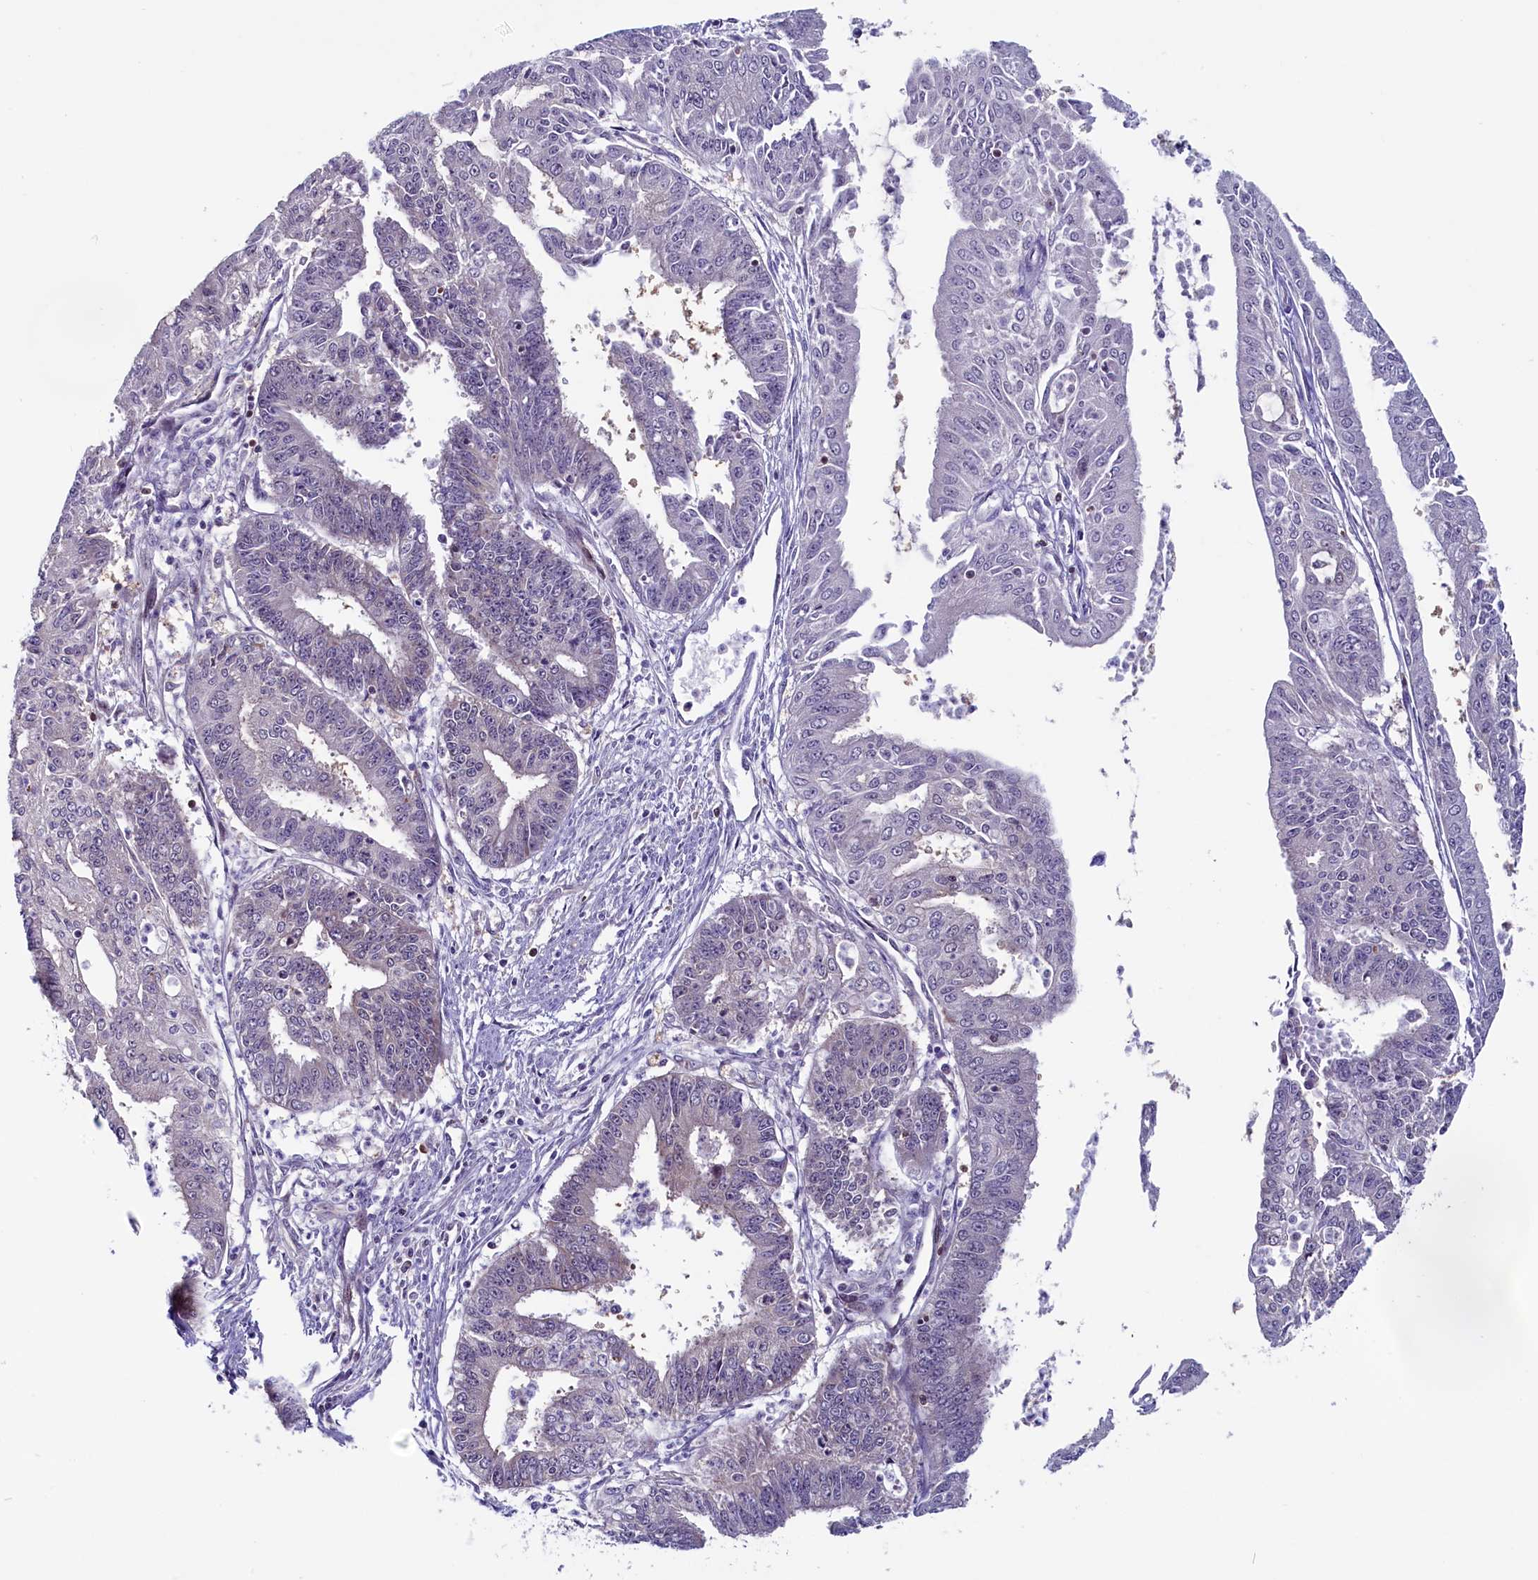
{"staining": {"intensity": "negative", "quantity": "none", "location": "none"}, "tissue": "endometrial cancer", "cell_type": "Tumor cells", "image_type": "cancer", "snomed": [{"axis": "morphology", "description": "Adenocarcinoma, NOS"}, {"axis": "topography", "description": "Endometrium"}], "caption": "Immunohistochemistry of endometrial adenocarcinoma demonstrates no expression in tumor cells.", "gene": "CIAPIN1", "patient": {"sex": "female", "age": 73}}